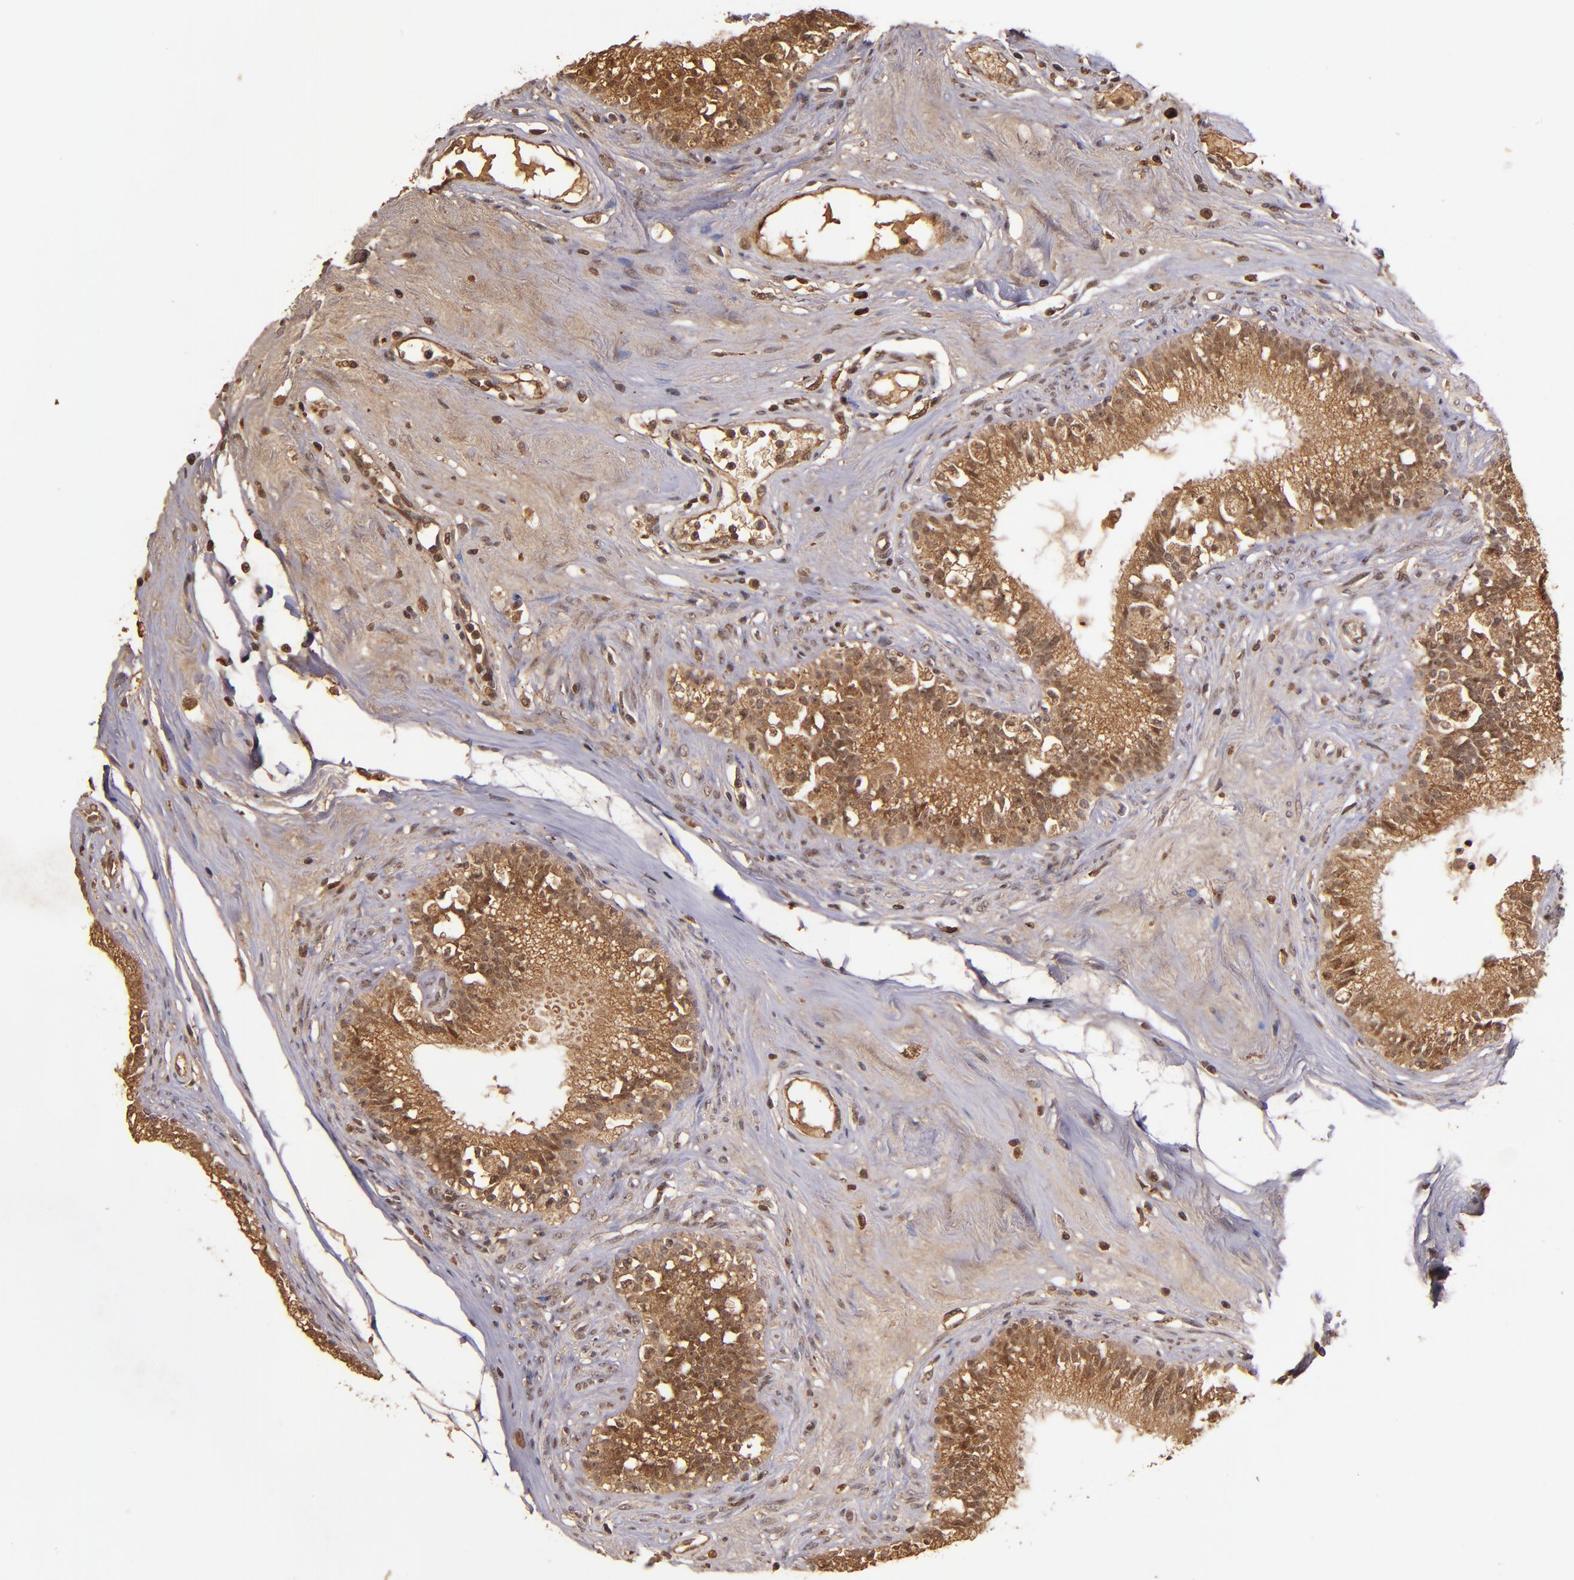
{"staining": {"intensity": "strong", "quantity": ">75%", "location": "cytoplasmic/membranous"}, "tissue": "epididymis", "cell_type": "Glandular cells", "image_type": "normal", "snomed": [{"axis": "morphology", "description": "Normal tissue, NOS"}, {"axis": "morphology", "description": "Inflammation, NOS"}, {"axis": "topography", "description": "Epididymis"}], "caption": "Immunohistochemical staining of normal human epididymis shows high levels of strong cytoplasmic/membranous staining in about >75% of glandular cells. (IHC, brightfield microscopy, high magnification).", "gene": "RIOK3", "patient": {"sex": "male", "age": 84}}